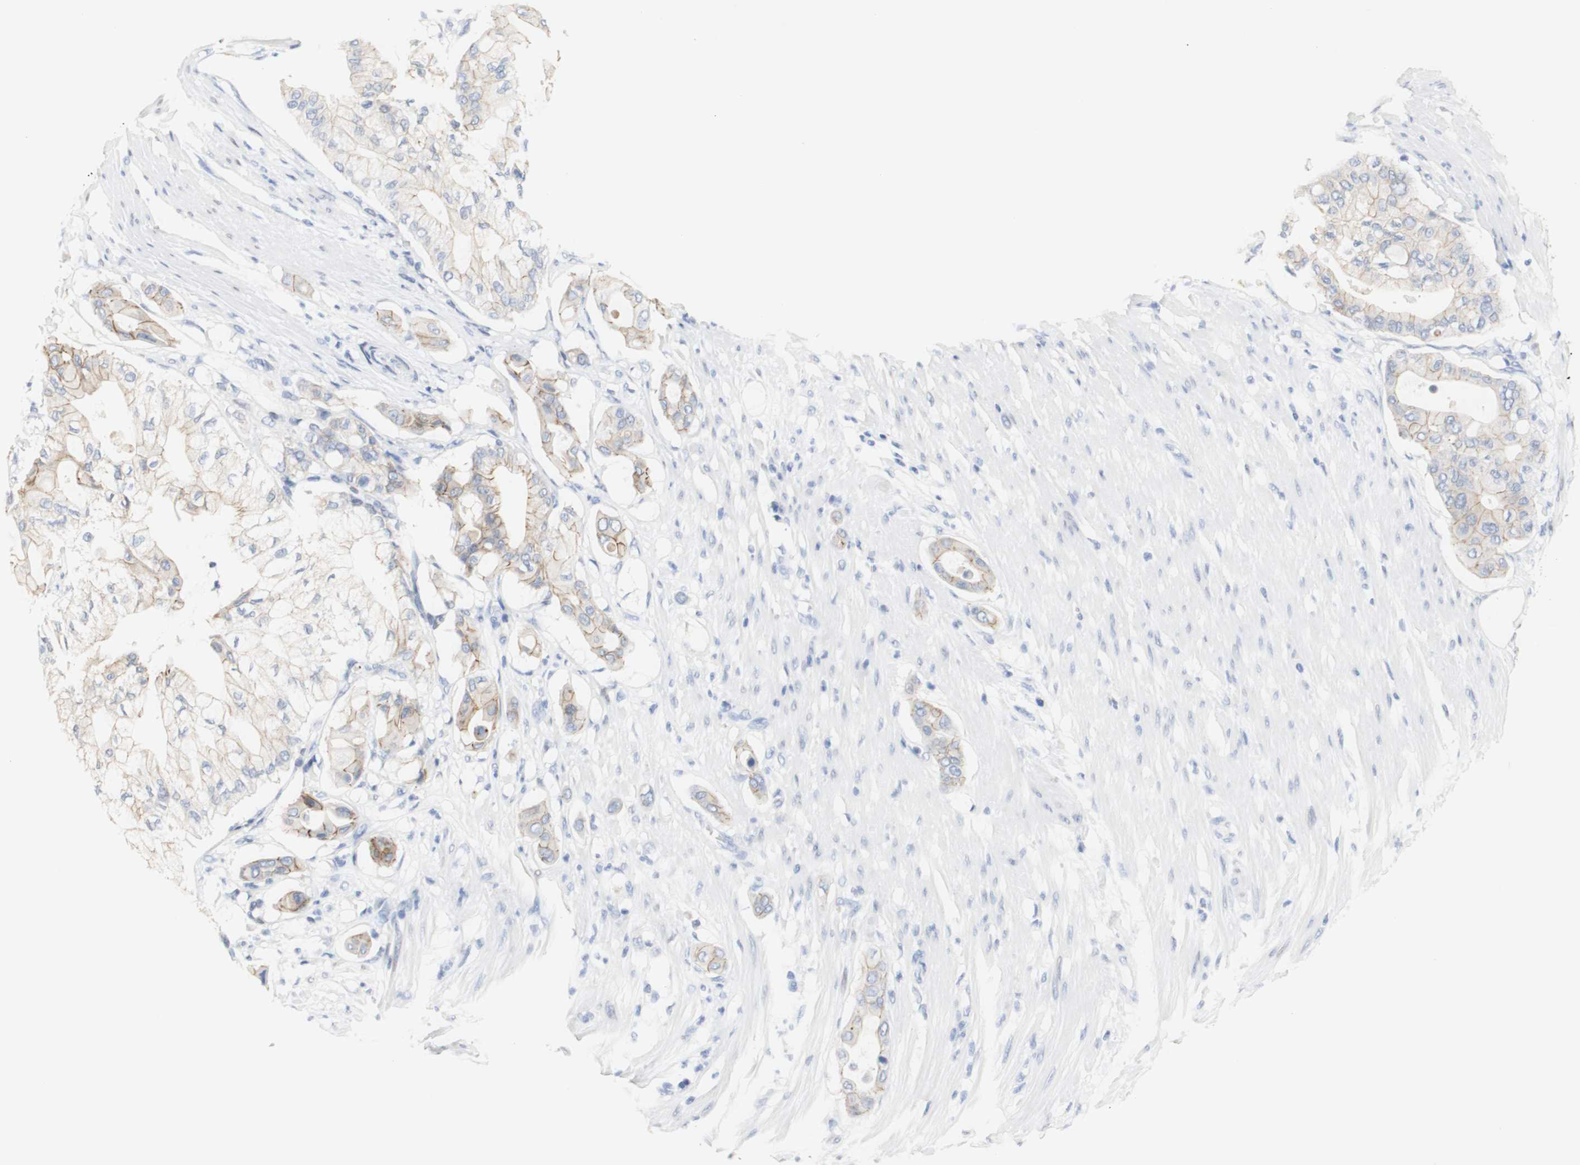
{"staining": {"intensity": "weak", "quantity": ">75%", "location": "cytoplasmic/membranous"}, "tissue": "pancreatic cancer", "cell_type": "Tumor cells", "image_type": "cancer", "snomed": [{"axis": "morphology", "description": "Adenocarcinoma, NOS"}, {"axis": "morphology", "description": "Adenocarcinoma, metastatic, NOS"}, {"axis": "topography", "description": "Lymph node"}, {"axis": "topography", "description": "Pancreas"}, {"axis": "topography", "description": "Duodenum"}], "caption": "Immunohistochemical staining of pancreatic cancer exhibits low levels of weak cytoplasmic/membranous protein positivity in about >75% of tumor cells. (IHC, brightfield microscopy, high magnification).", "gene": "DSC2", "patient": {"sex": "female", "age": 64}}